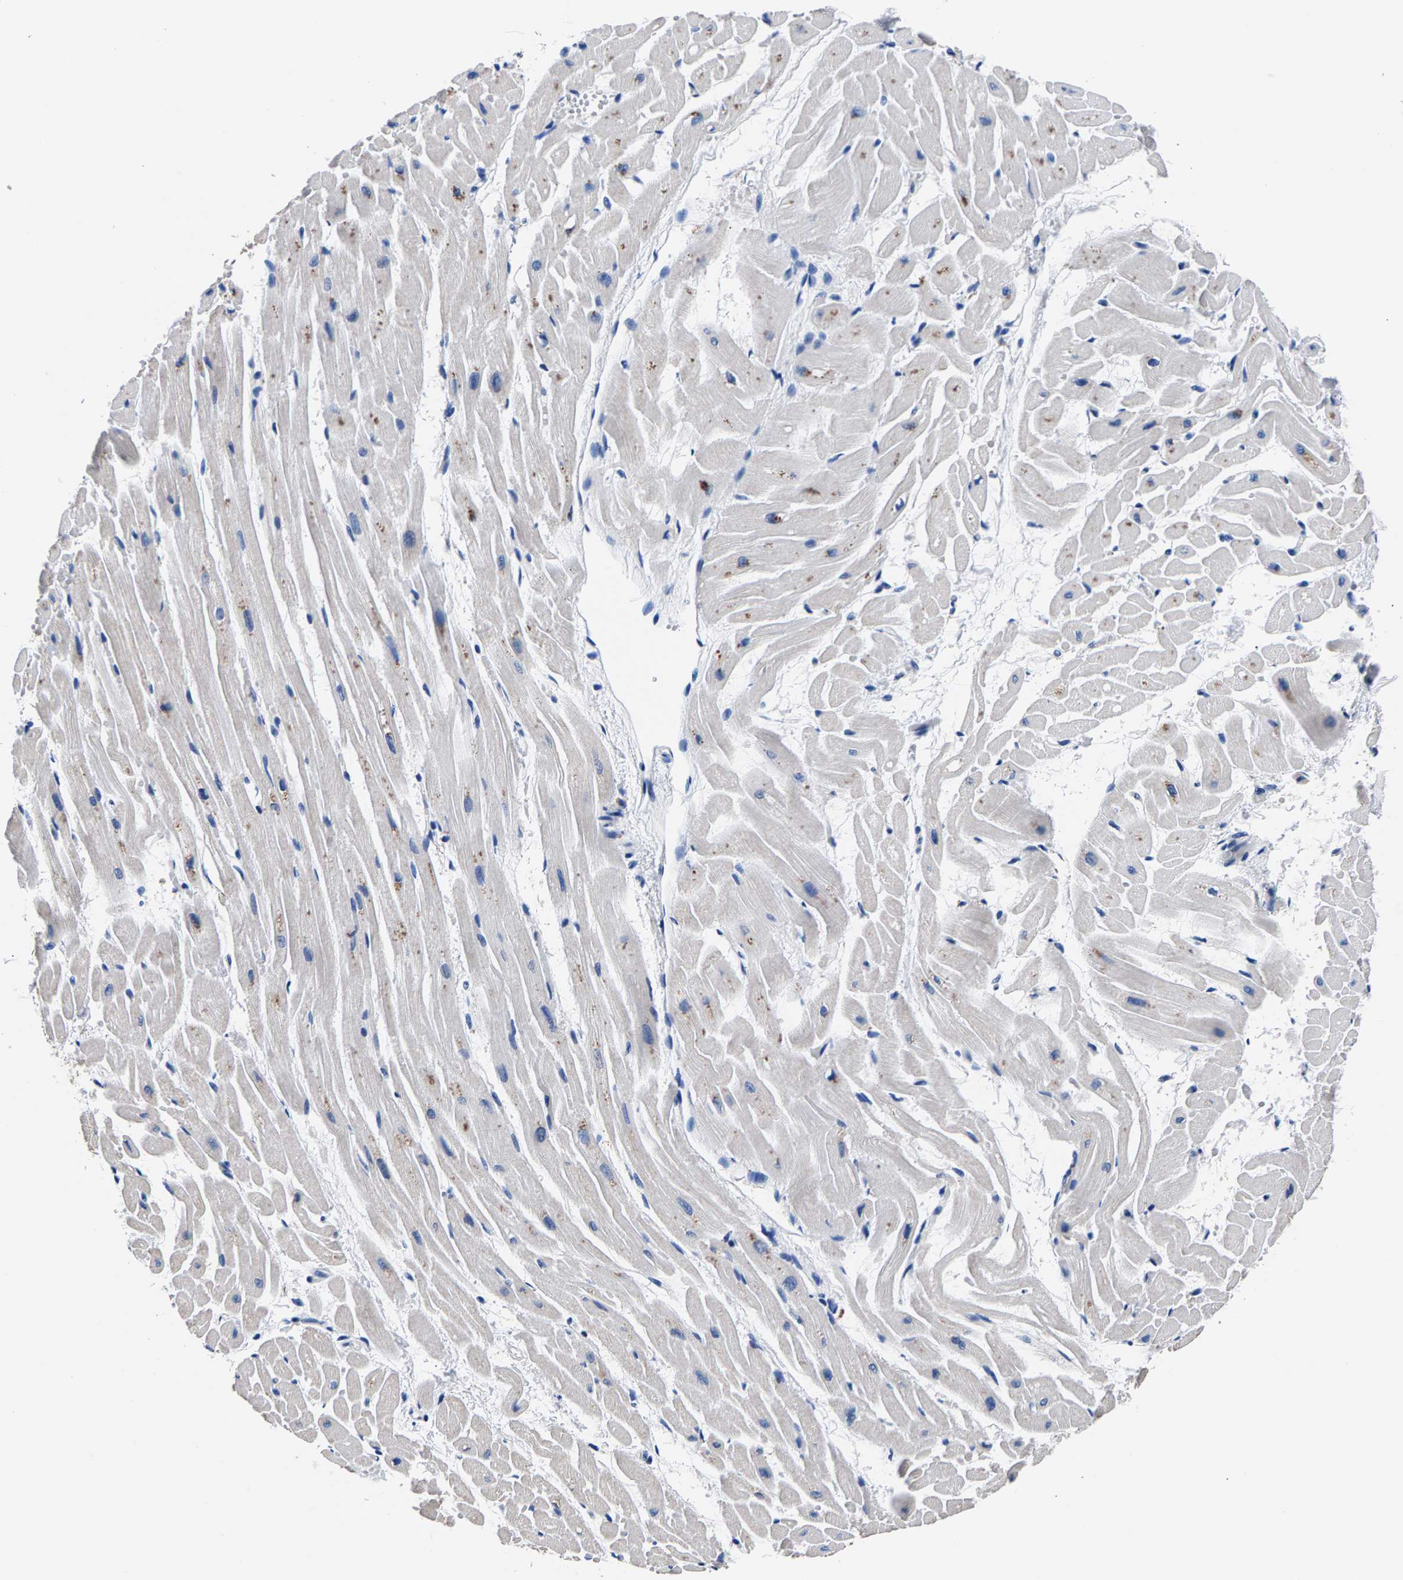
{"staining": {"intensity": "moderate", "quantity": "<25%", "location": "cytoplasmic/membranous"}, "tissue": "heart muscle", "cell_type": "Cardiomyocytes", "image_type": "normal", "snomed": [{"axis": "morphology", "description": "Normal tissue, NOS"}, {"axis": "topography", "description": "Heart"}], "caption": "Immunohistochemical staining of benign heart muscle exhibits moderate cytoplasmic/membranous protein positivity in about <25% of cardiomyocytes.", "gene": "PHF24", "patient": {"sex": "male", "age": 45}}